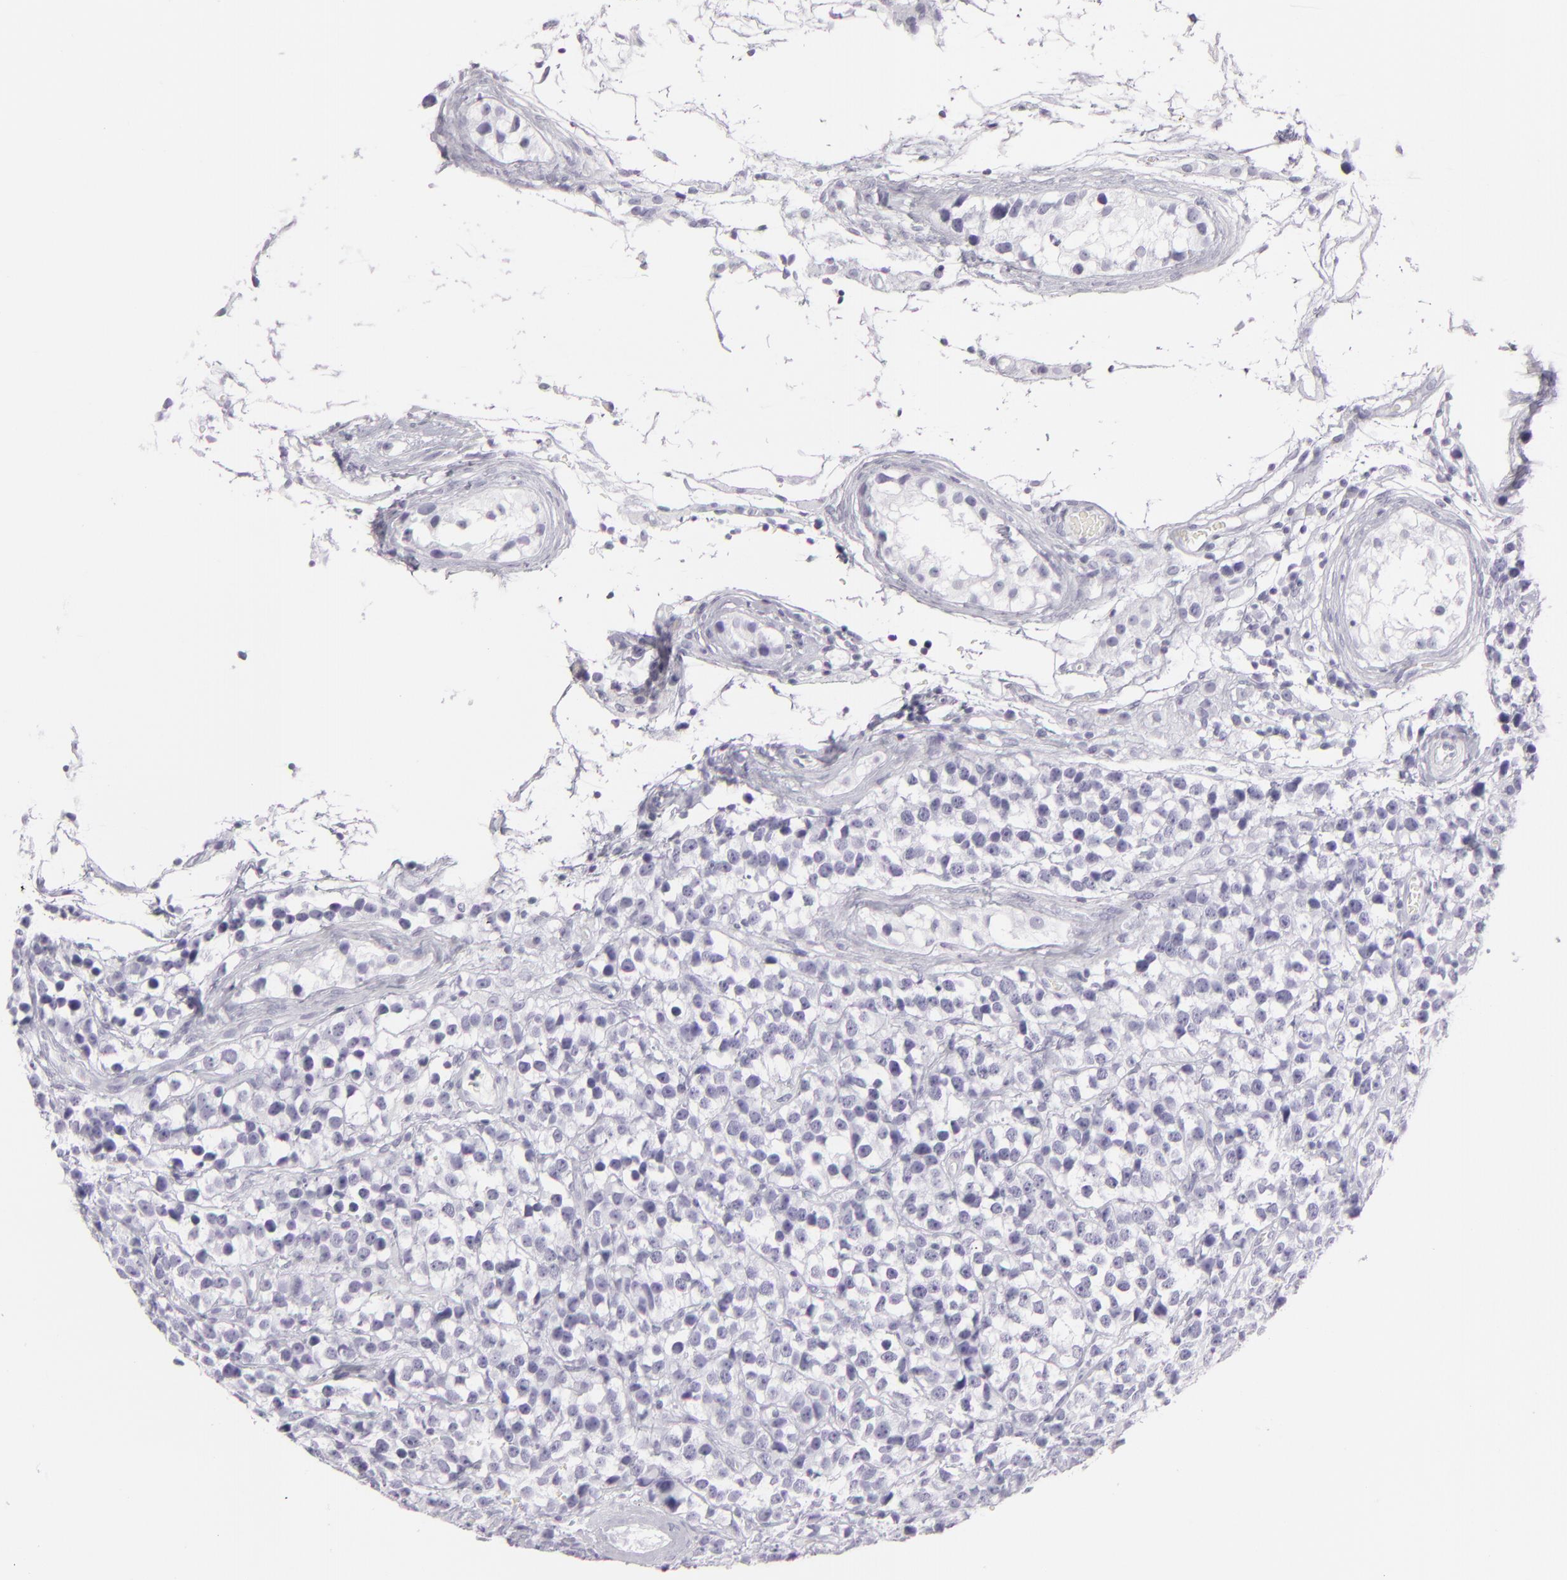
{"staining": {"intensity": "negative", "quantity": "none", "location": "none"}, "tissue": "testis cancer", "cell_type": "Tumor cells", "image_type": "cancer", "snomed": [{"axis": "morphology", "description": "Seminoma, NOS"}, {"axis": "topography", "description": "Testis"}], "caption": "A histopathology image of human testis cancer (seminoma) is negative for staining in tumor cells.", "gene": "FLG", "patient": {"sex": "male", "age": 25}}